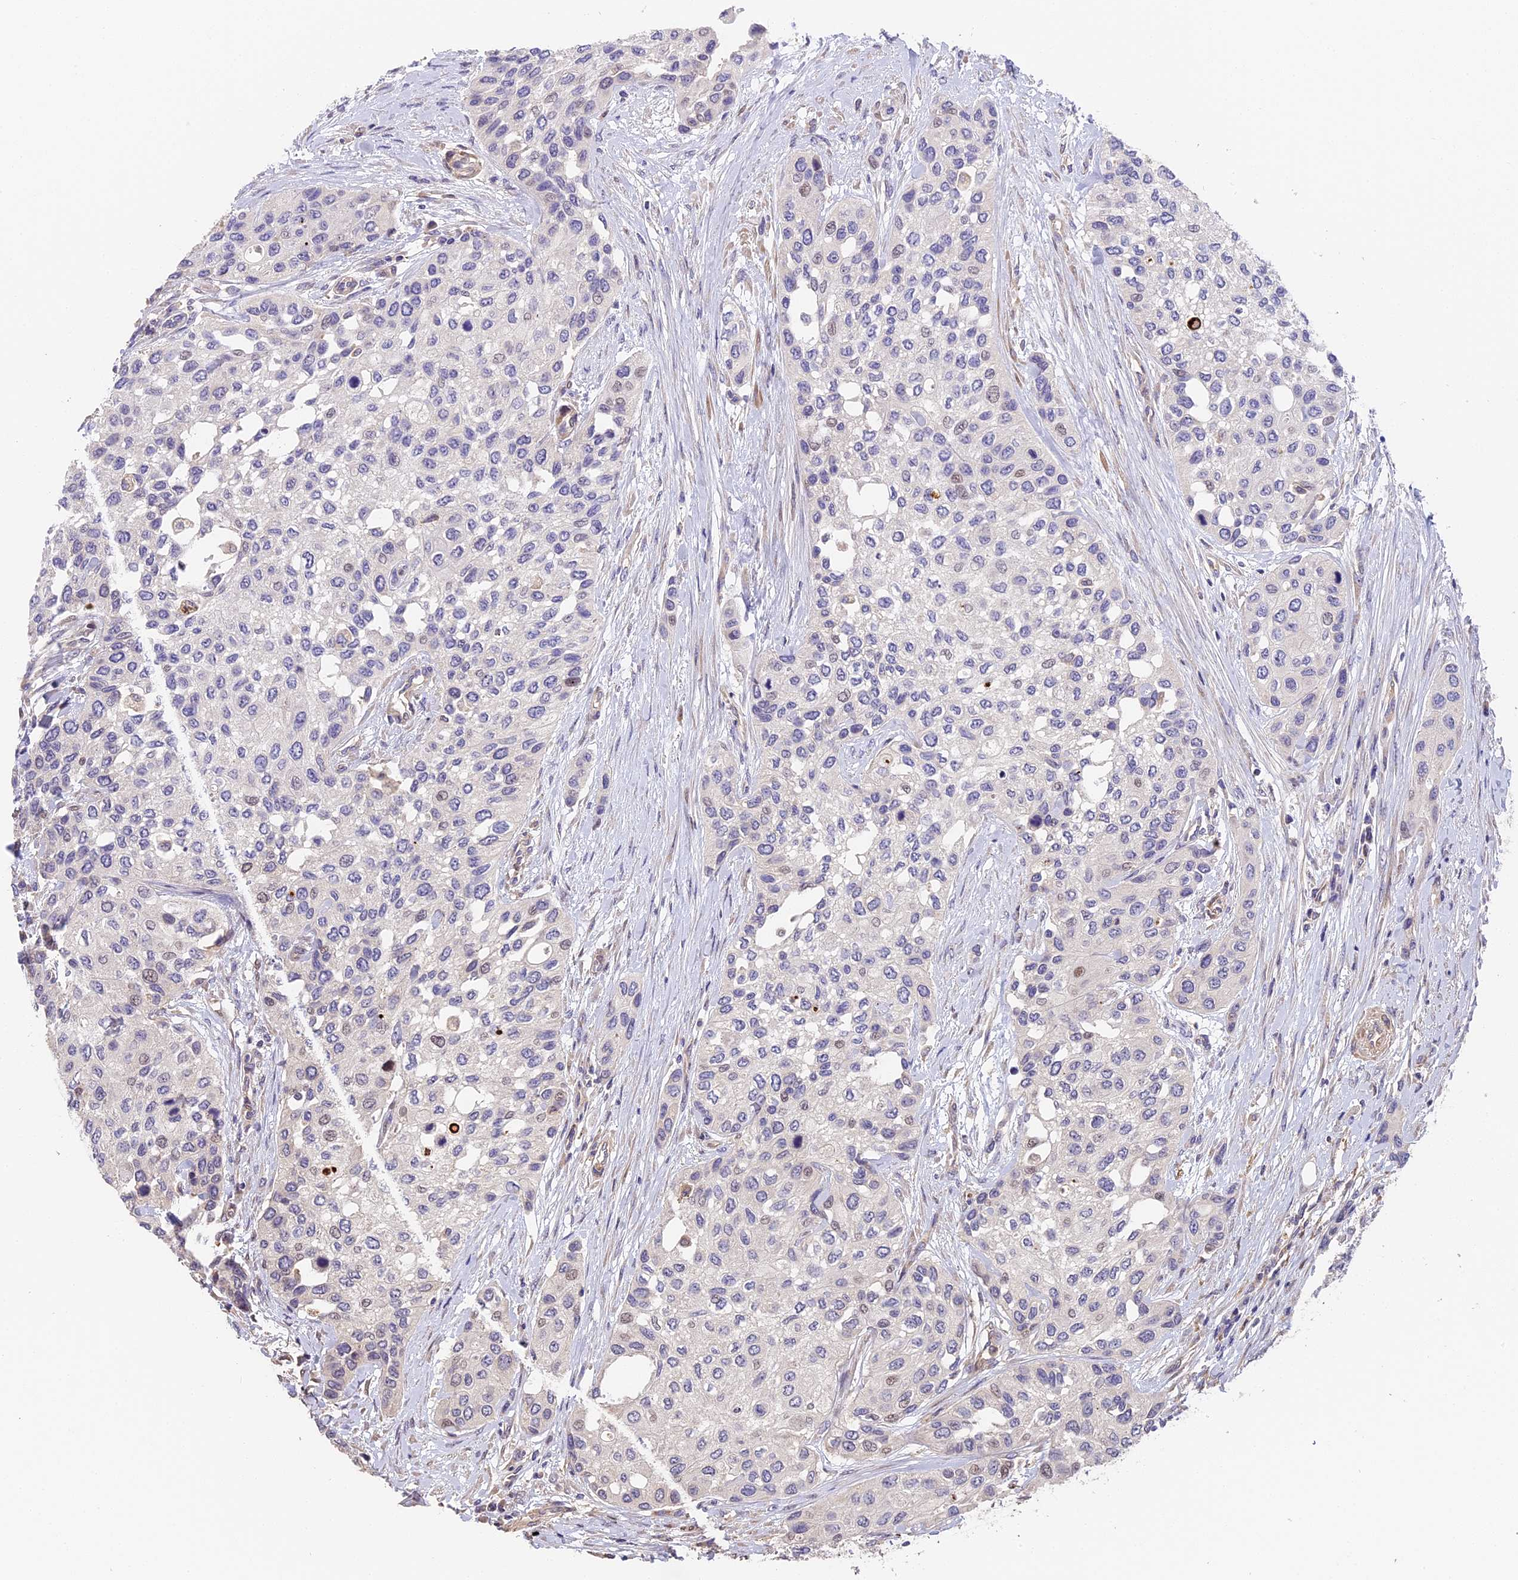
{"staining": {"intensity": "negative", "quantity": "none", "location": "none"}, "tissue": "urothelial cancer", "cell_type": "Tumor cells", "image_type": "cancer", "snomed": [{"axis": "morphology", "description": "Normal tissue, NOS"}, {"axis": "morphology", "description": "Urothelial carcinoma, High grade"}, {"axis": "topography", "description": "Vascular tissue"}, {"axis": "topography", "description": "Urinary bladder"}], "caption": "Immunohistochemistry image of high-grade urothelial carcinoma stained for a protein (brown), which shows no staining in tumor cells.", "gene": "ARHGAP17", "patient": {"sex": "female", "age": 56}}